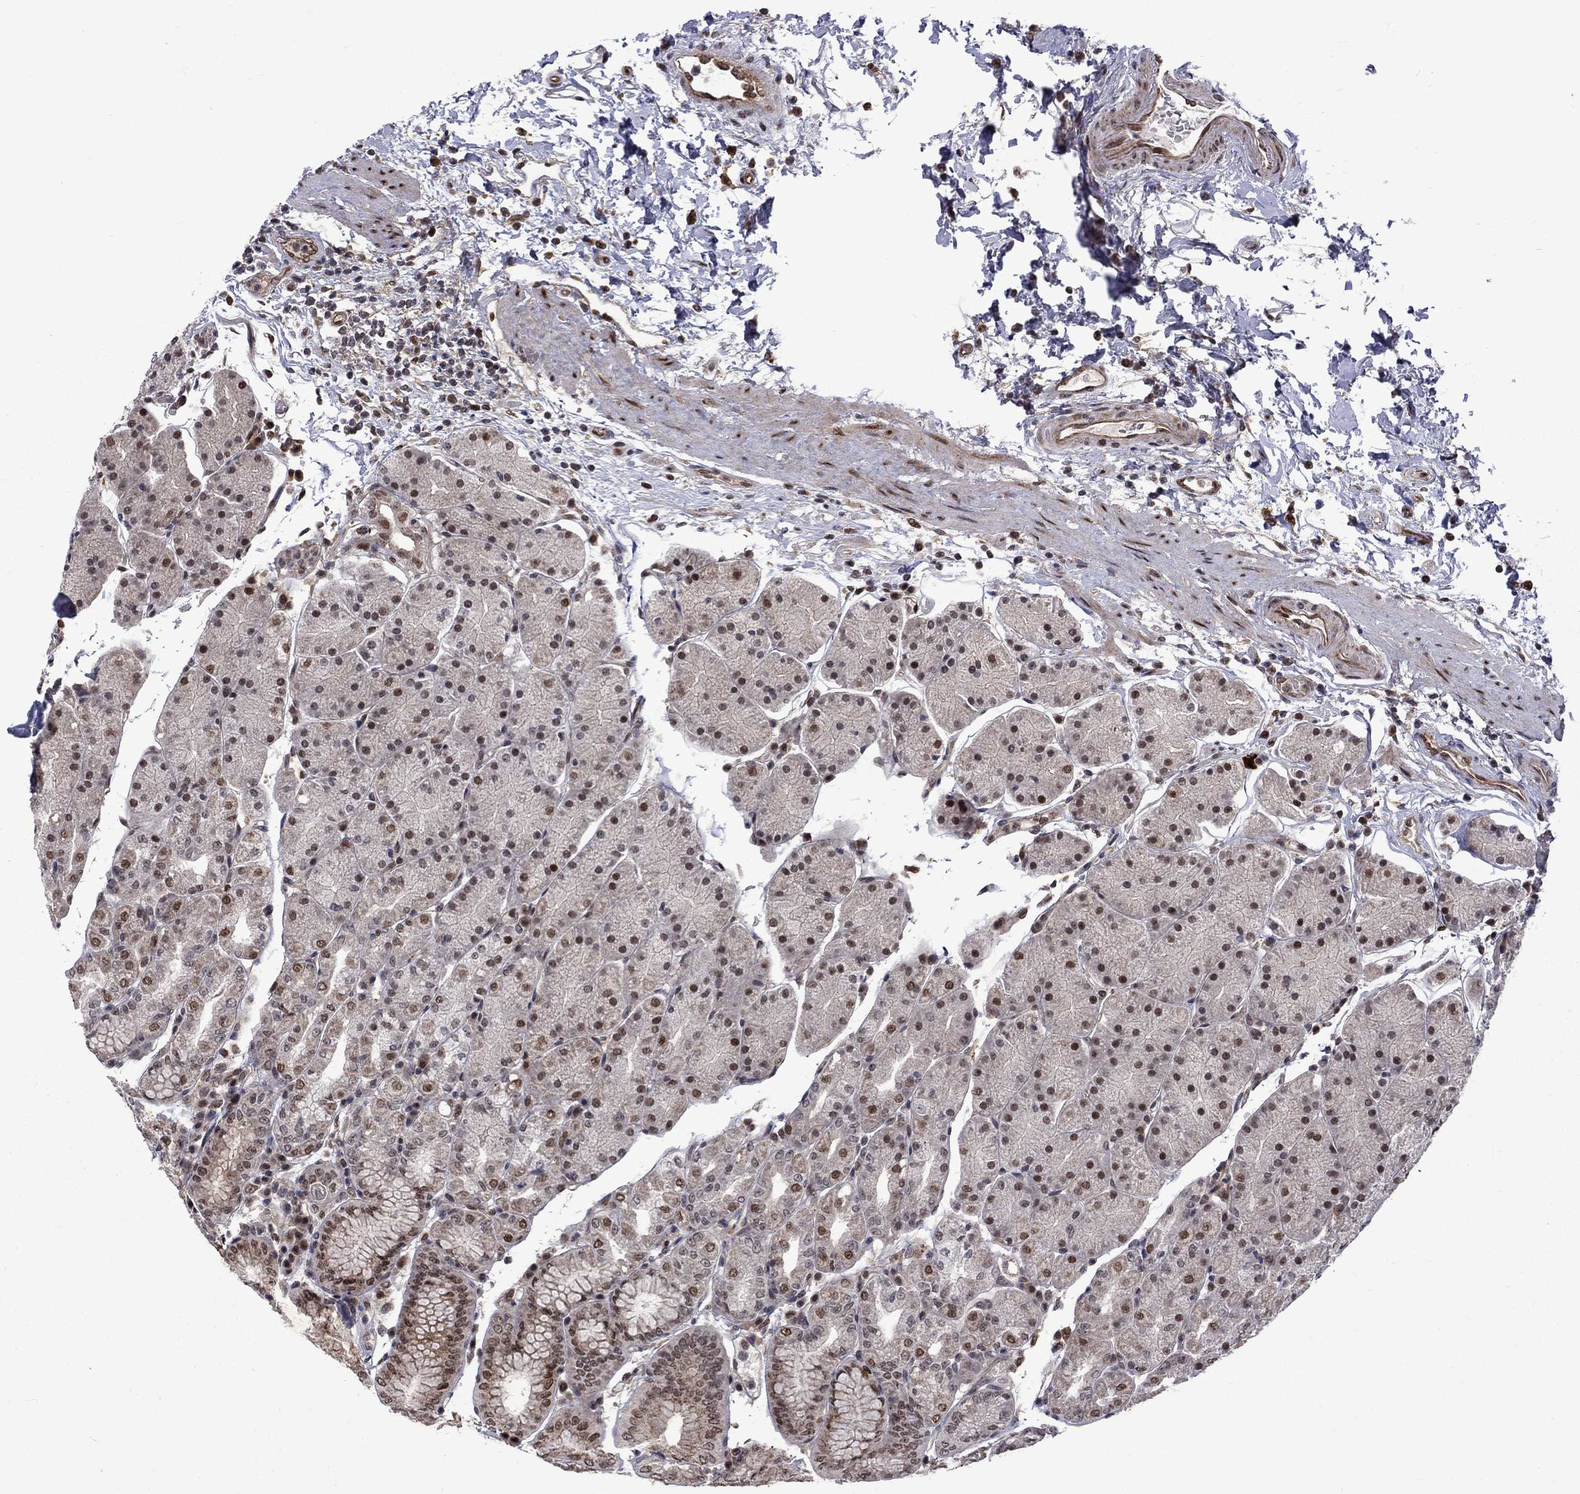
{"staining": {"intensity": "strong", "quantity": "25%-75%", "location": "nuclear"}, "tissue": "stomach", "cell_type": "Glandular cells", "image_type": "normal", "snomed": [{"axis": "morphology", "description": "Normal tissue, NOS"}, {"axis": "topography", "description": "Stomach"}], "caption": "DAB (3,3'-diaminobenzidine) immunohistochemical staining of unremarkable human stomach demonstrates strong nuclear protein staining in approximately 25%-75% of glandular cells.", "gene": "KPNA3", "patient": {"sex": "male", "age": 54}}